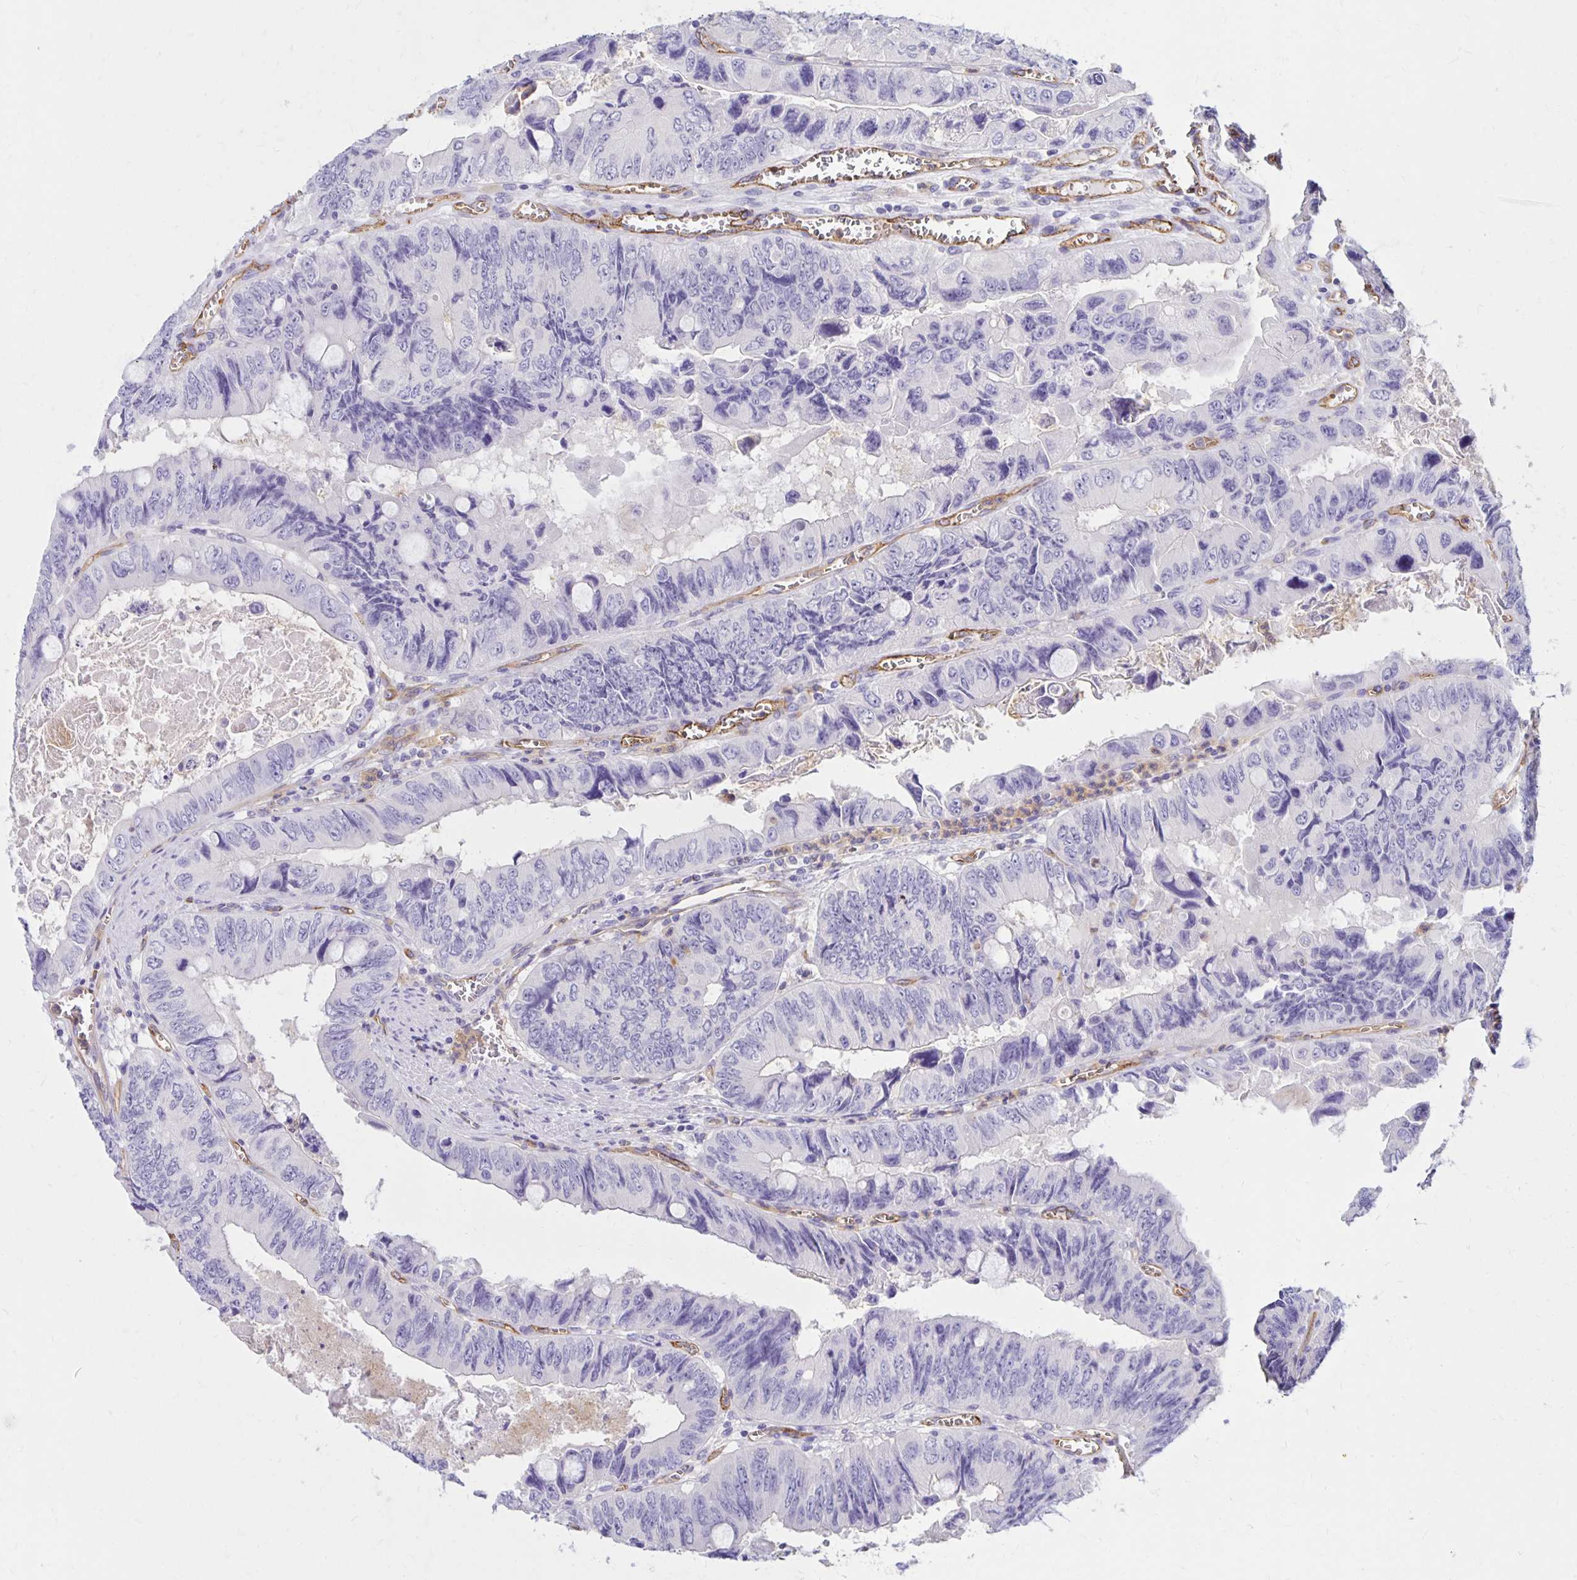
{"staining": {"intensity": "negative", "quantity": "none", "location": "none"}, "tissue": "colorectal cancer", "cell_type": "Tumor cells", "image_type": "cancer", "snomed": [{"axis": "morphology", "description": "Adenocarcinoma, NOS"}, {"axis": "topography", "description": "Colon"}], "caption": "The immunohistochemistry (IHC) image has no significant expression in tumor cells of colorectal cancer (adenocarcinoma) tissue.", "gene": "TTYH1", "patient": {"sex": "female", "age": 84}}